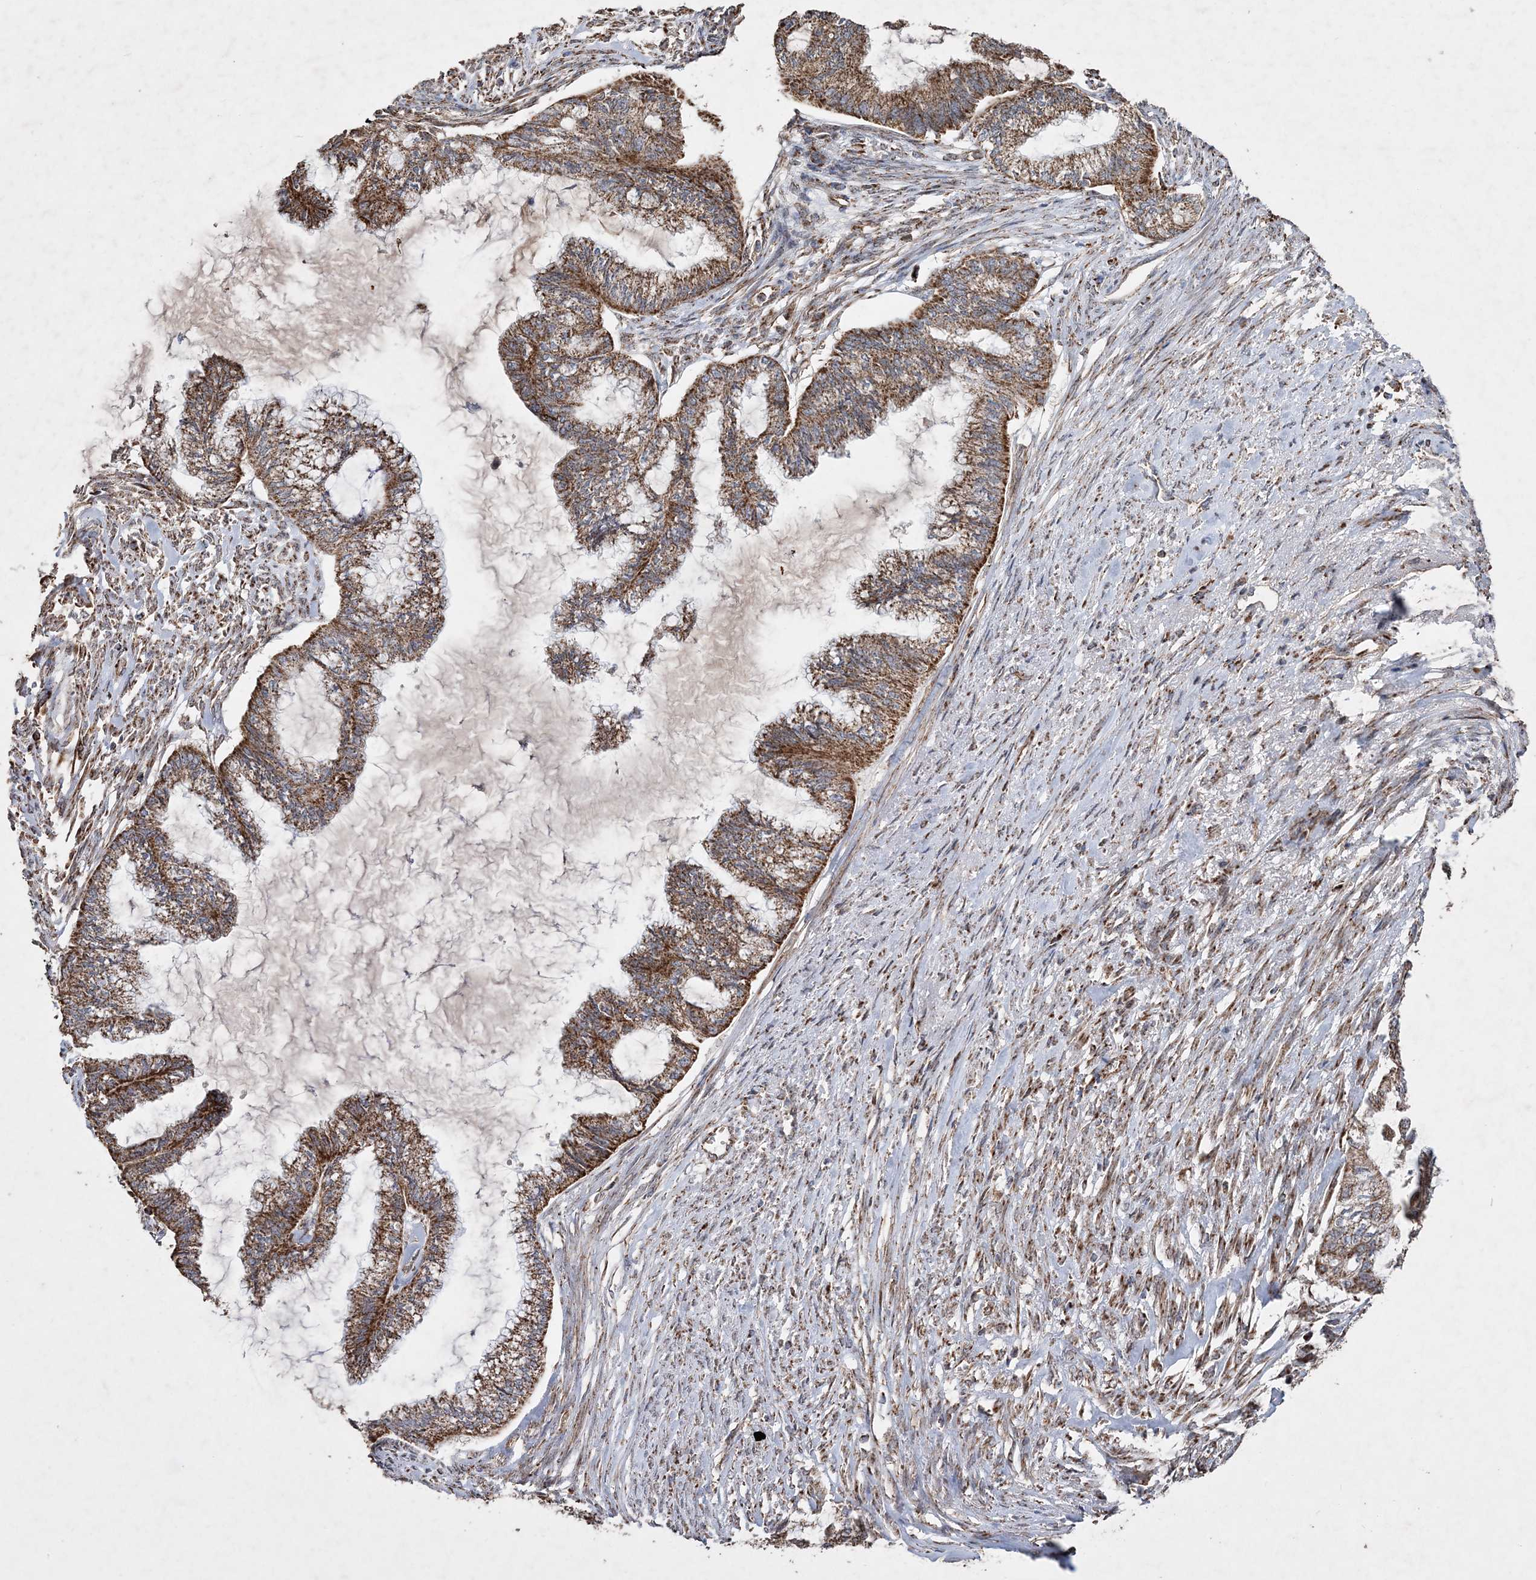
{"staining": {"intensity": "moderate", "quantity": ">75%", "location": "cytoplasmic/membranous"}, "tissue": "endometrial cancer", "cell_type": "Tumor cells", "image_type": "cancer", "snomed": [{"axis": "morphology", "description": "Adenocarcinoma, NOS"}, {"axis": "topography", "description": "Endometrium"}], "caption": "About >75% of tumor cells in adenocarcinoma (endometrial) reveal moderate cytoplasmic/membranous protein staining as visualized by brown immunohistochemical staining.", "gene": "POC5", "patient": {"sex": "female", "age": 86}}